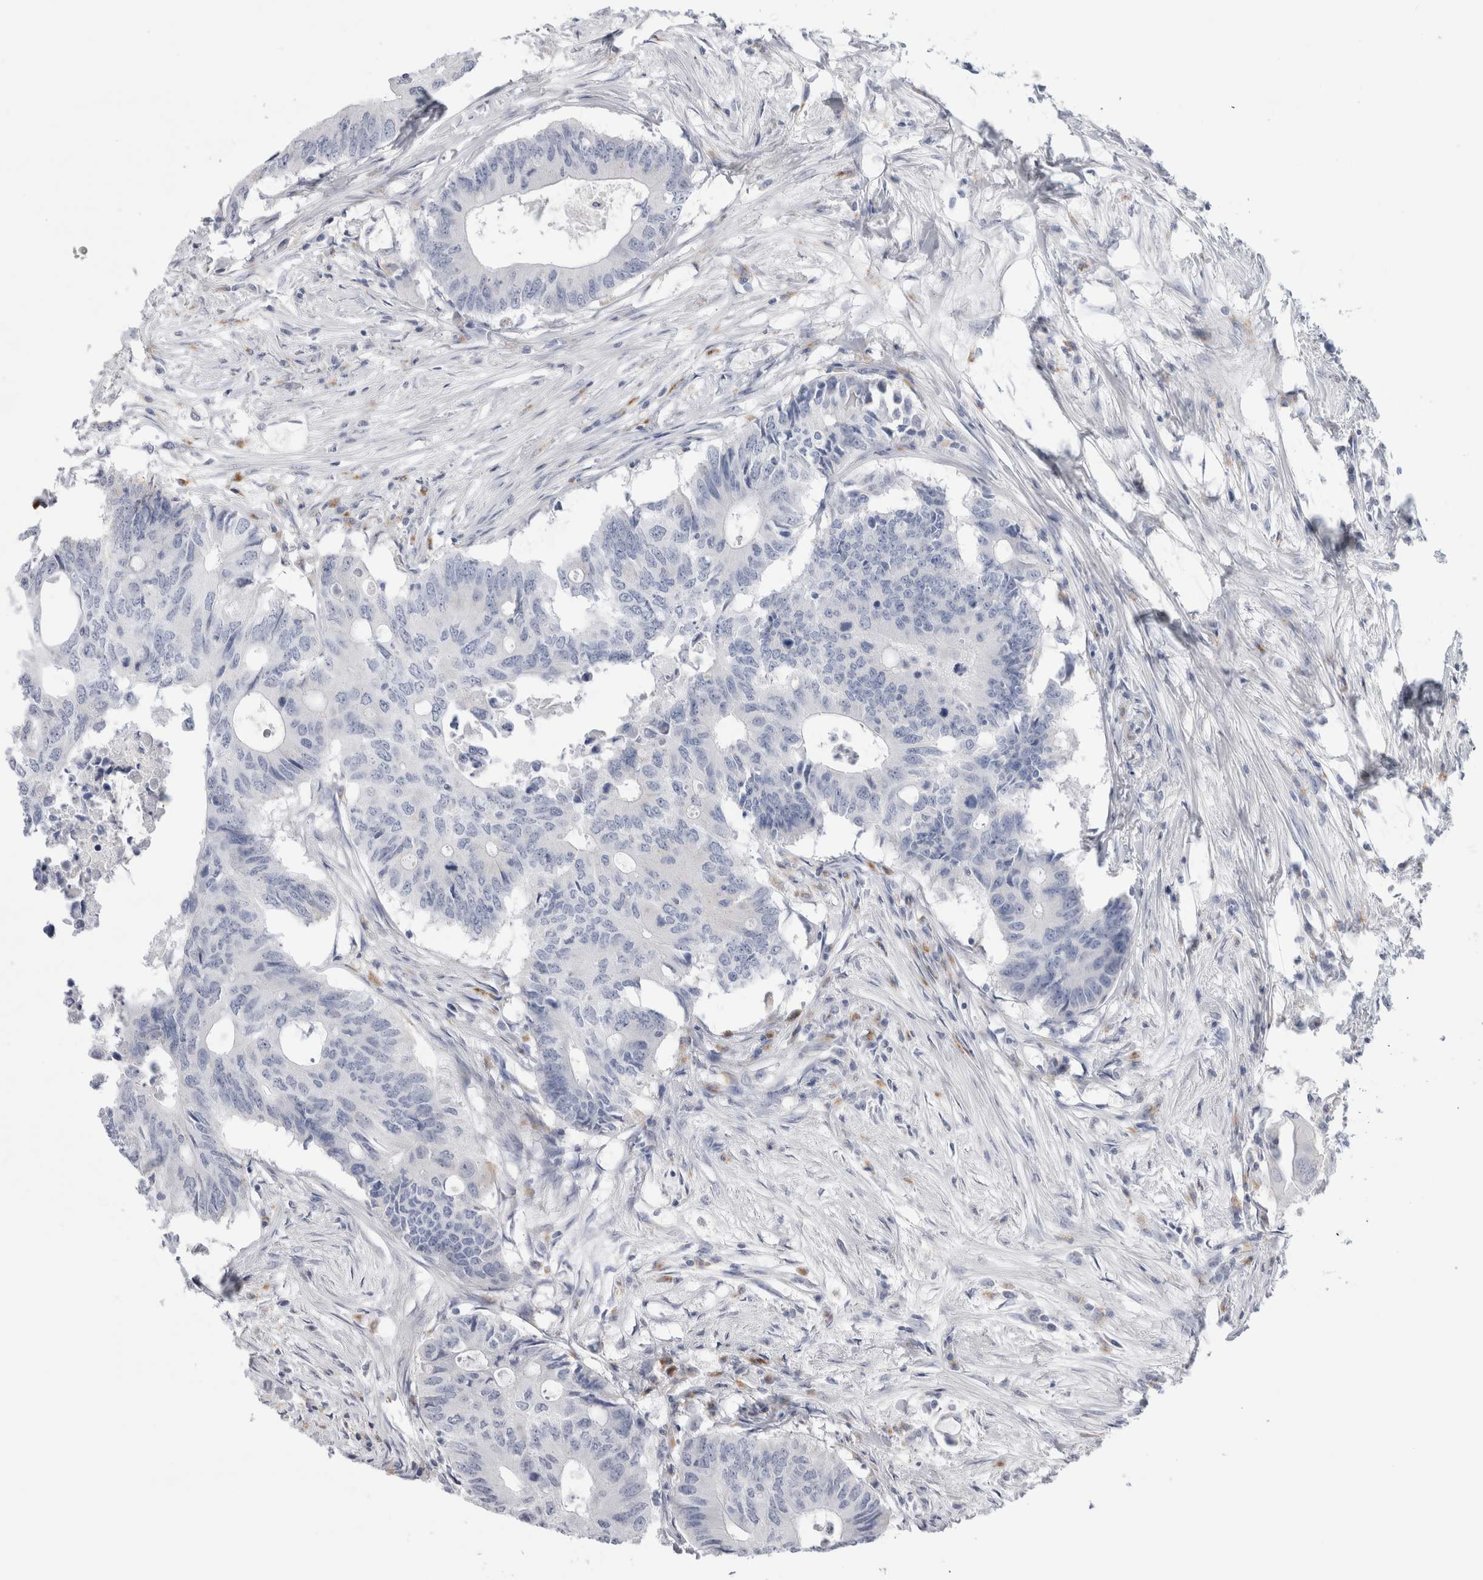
{"staining": {"intensity": "negative", "quantity": "none", "location": "none"}, "tissue": "colorectal cancer", "cell_type": "Tumor cells", "image_type": "cancer", "snomed": [{"axis": "morphology", "description": "Adenocarcinoma, NOS"}, {"axis": "topography", "description": "Colon"}], "caption": "IHC of colorectal cancer demonstrates no staining in tumor cells. (DAB immunohistochemistry visualized using brightfield microscopy, high magnification).", "gene": "ANKMY1", "patient": {"sex": "male", "age": 71}}